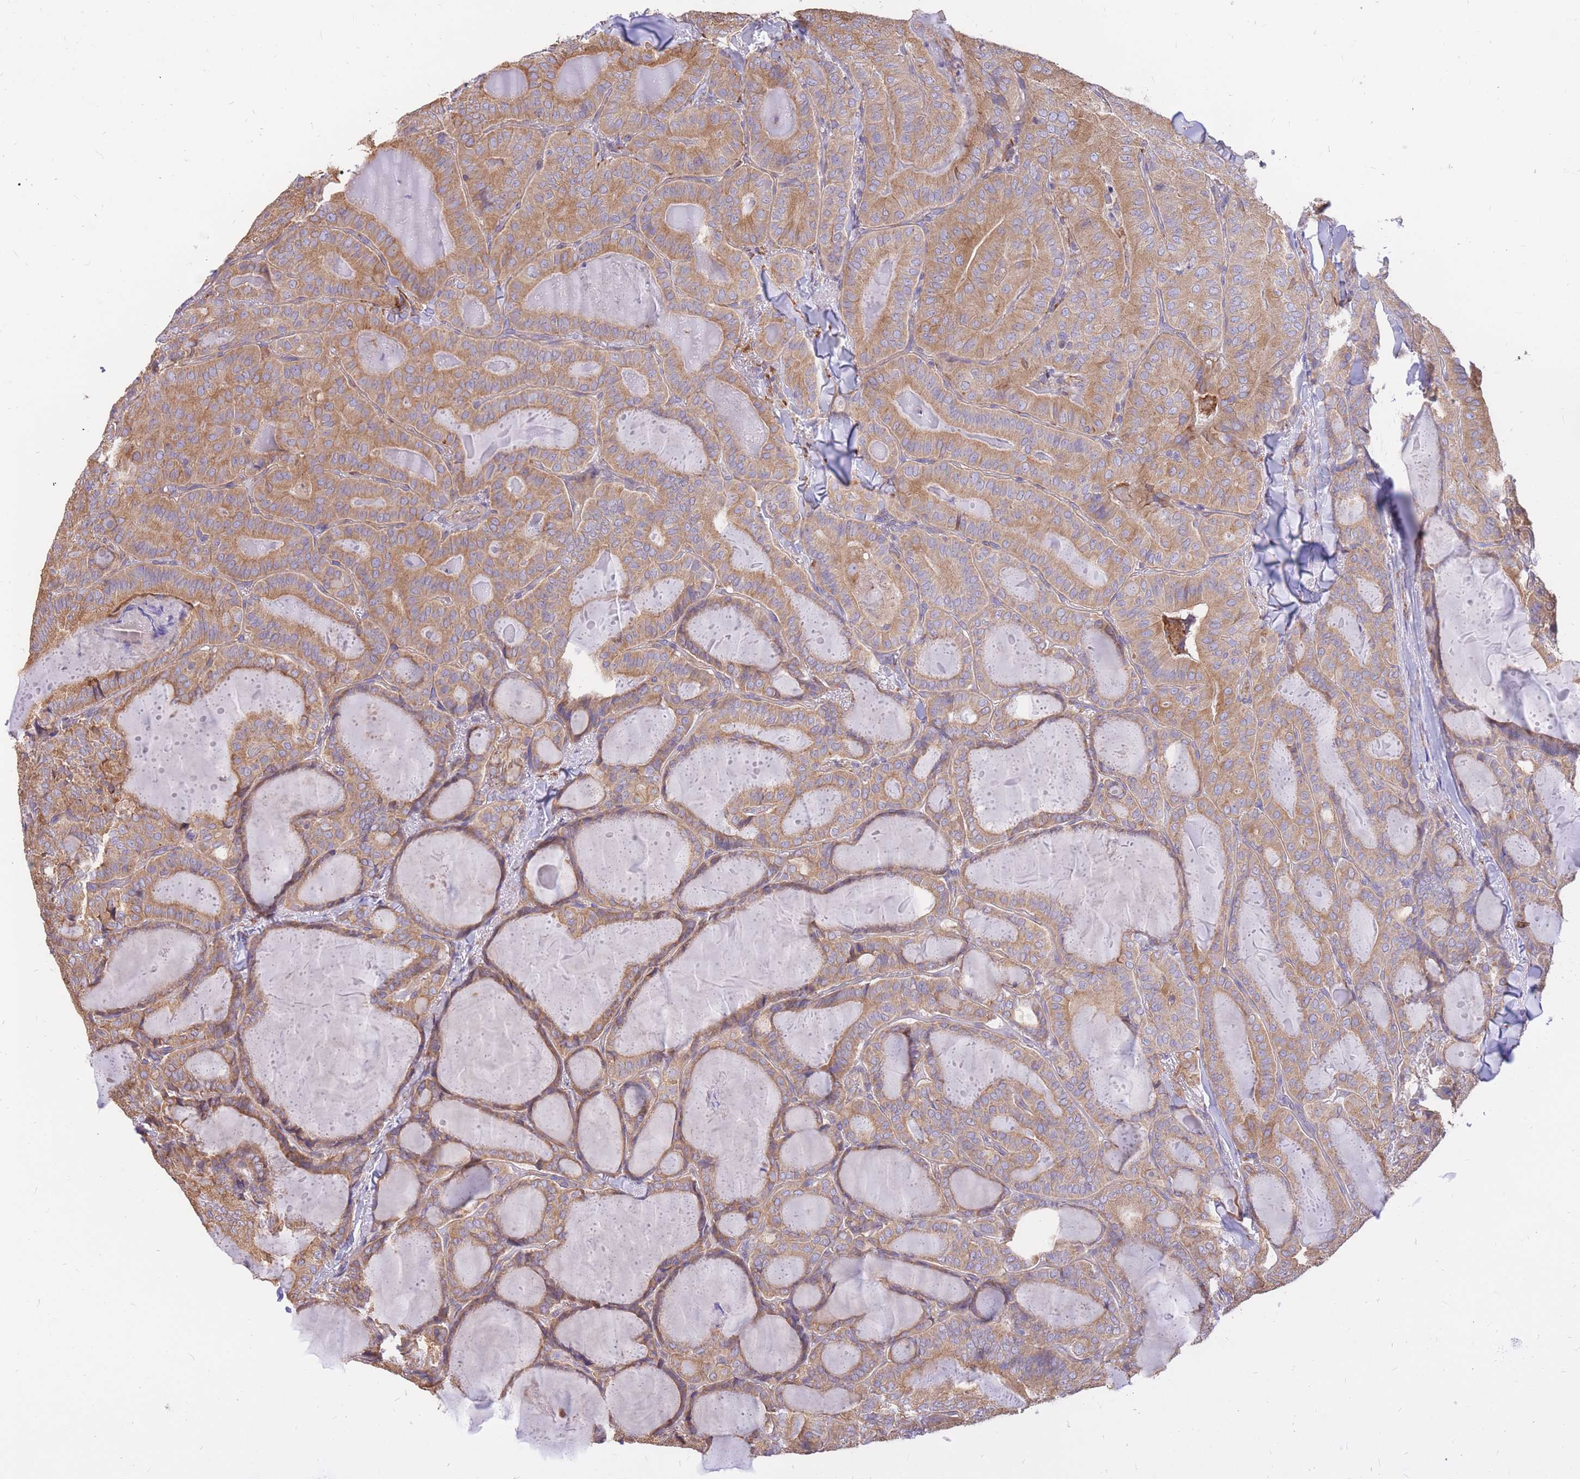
{"staining": {"intensity": "moderate", "quantity": ">75%", "location": "cytoplasmic/membranous"}, "tissue": "thyroid cancer", "cell_type": "Tumor cells", "image_type": "cancer", "snomed": [{"axis": "morphology", "description": "Papillary adenocarcinoma, NOS"}, {"axis": "topography", "description": "Thyroid gland"}], "caption": "A high-resolution histopathology image shows IHC staining of thyroid cancer, which reveals moderate cytoplasmic/membranous positivity in about >75% of tumor cells.", "gene": "GBP7", "patient": {"sex": "female", "age": 68}}